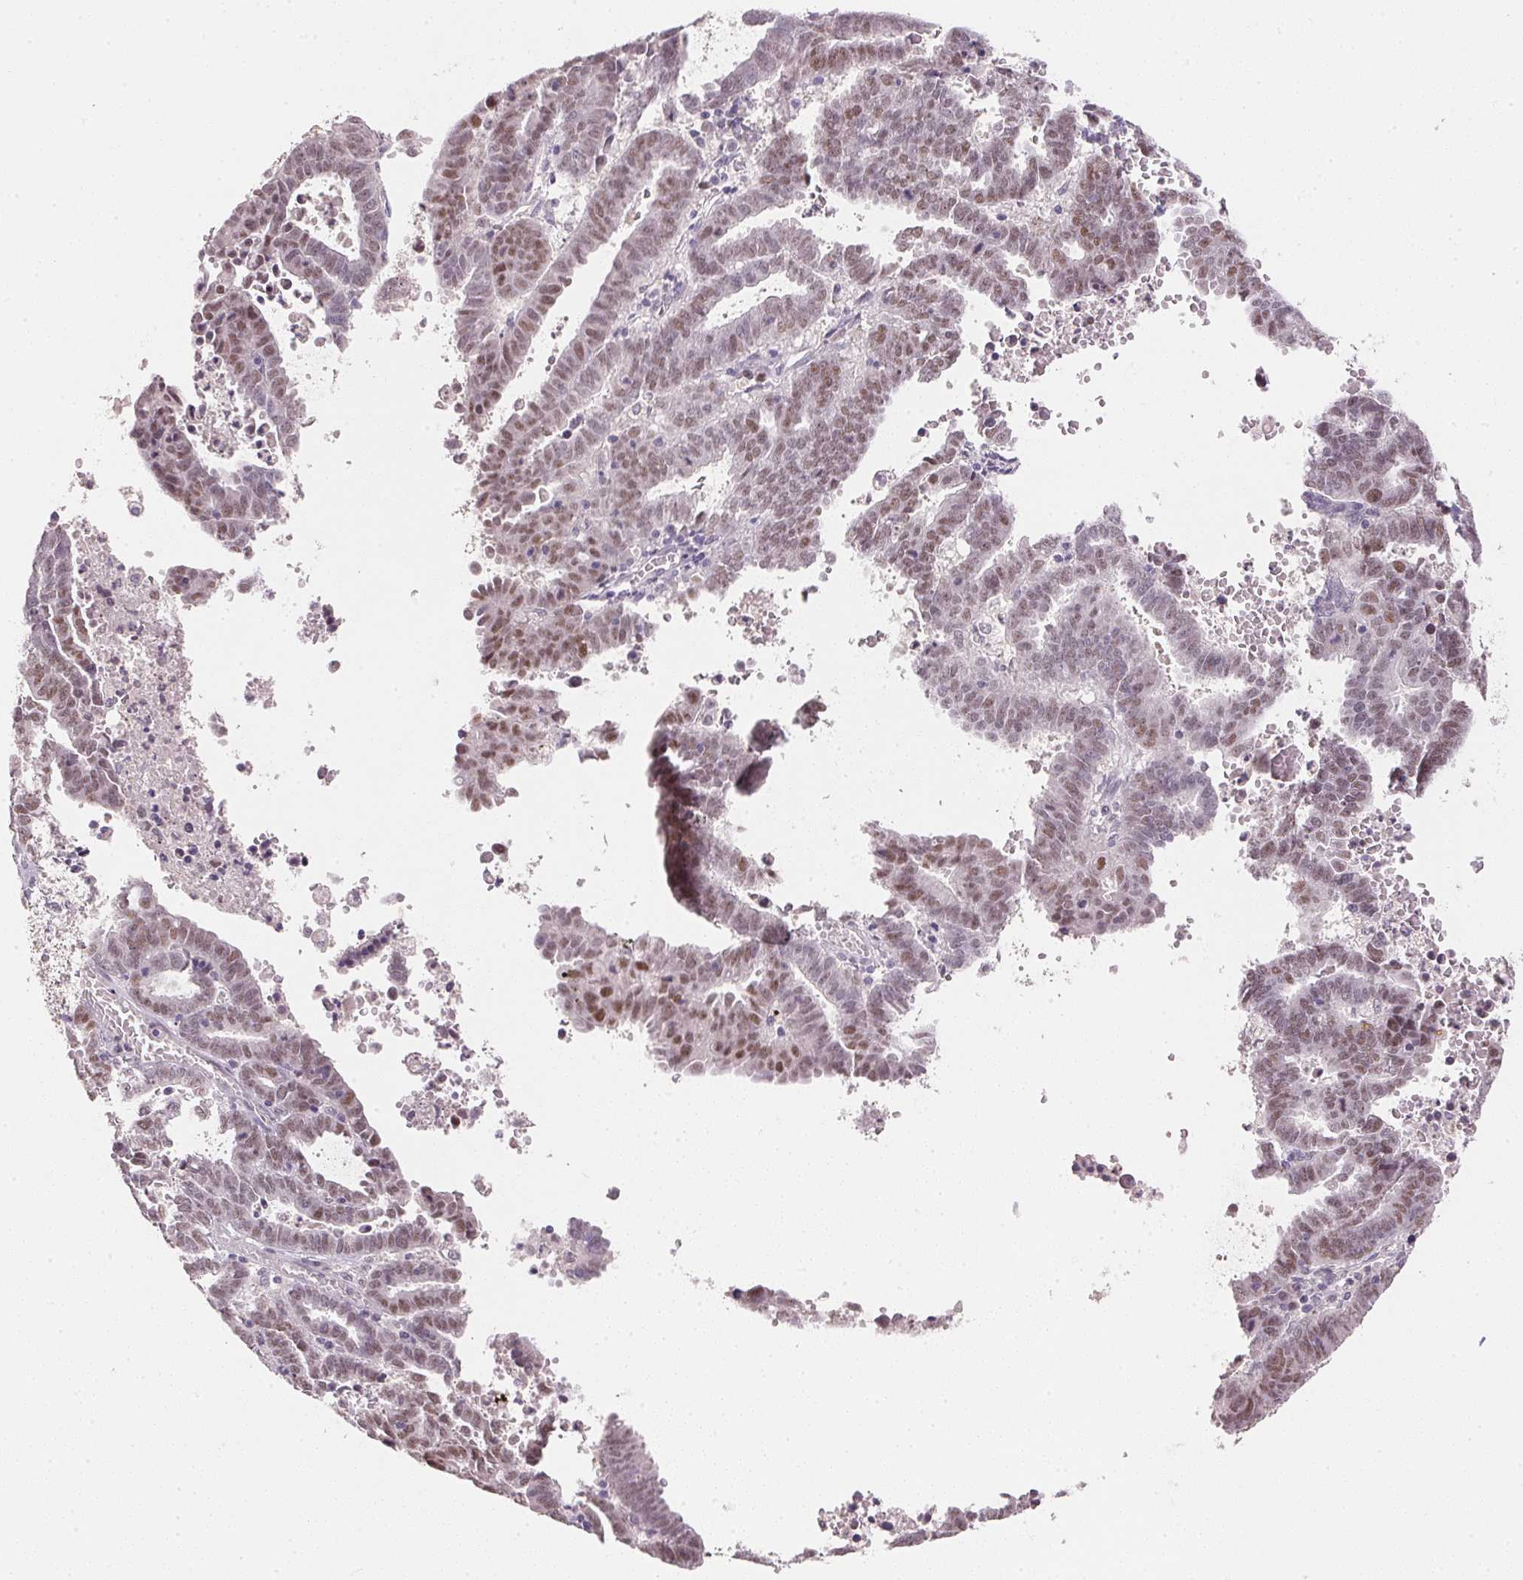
{"staining": {"intensity": "moderate", "quantity": "<25%", "location": "nuclear"}, "tissue": "endometrial cancer", "cell_type": "Tumor cells", "image_type": "cancer", "snomed": [{"axis": "morphology", "description": "Adenocarcinoma, NOS"}, {"axis": "topography", "description": "Uterus"}], "caption": "A brown stain highlights moderate nuclear expression of a protein in human endometrial cancer (adenocarcinoma) tumor cells.", "gene": "POLR3G", "patient": {"sex": "female", "age": 83}}